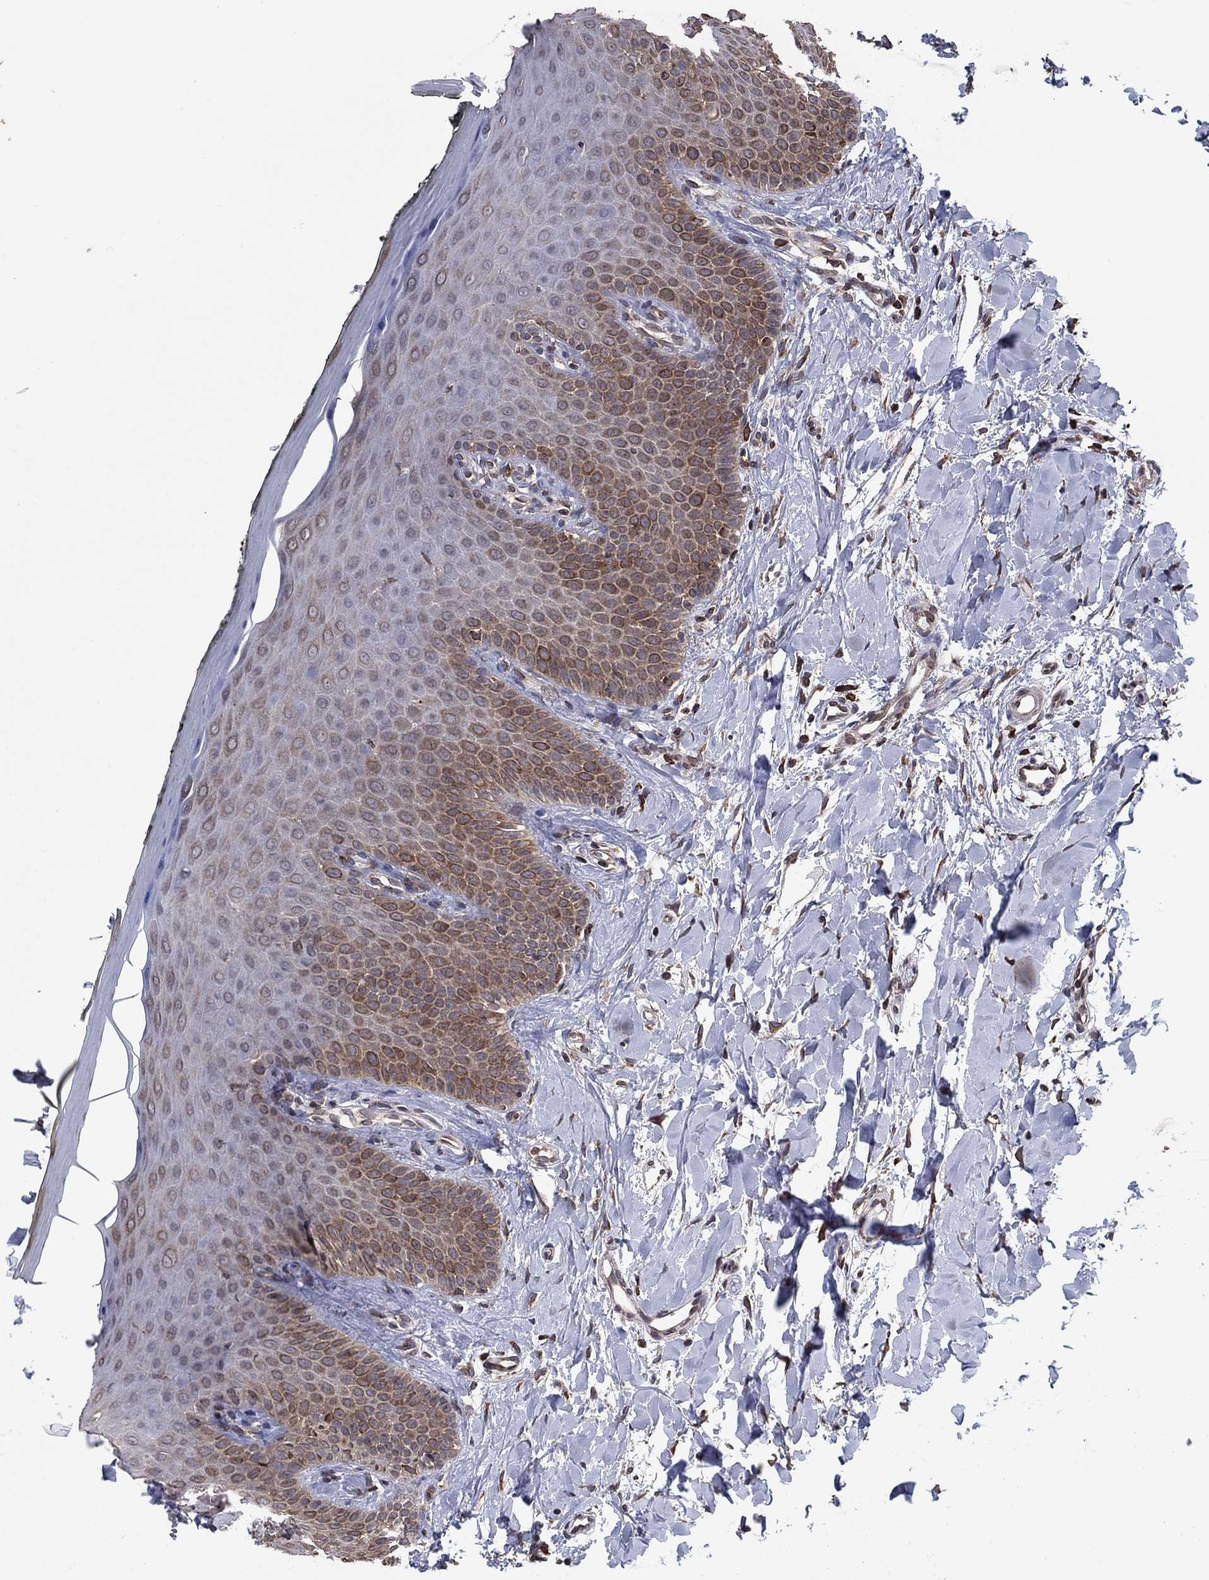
{"staining": {"intensity": "strong", "quantity": "25%-75%", "location": "cytoplasmic/membranous"}, "tissue": "oral mucosa", "cell_type": "Squamous epithelial cells", "image_type": "normal", "snomed": [{"axis": "morphology", "description": "Normal tissue, NOS"}, {"axis": "topography", "description": "Oral tissue"}], "caption": "A histopathology image showing strong cytoplasmic/membranous expression in about 25%-75% of squamous epithelial cells in unremarkable oral mucosa, as visualized by brown immunohistochemical staining.", "gene": "YBX1", "patient": {"sex": "female", "age": 43}}